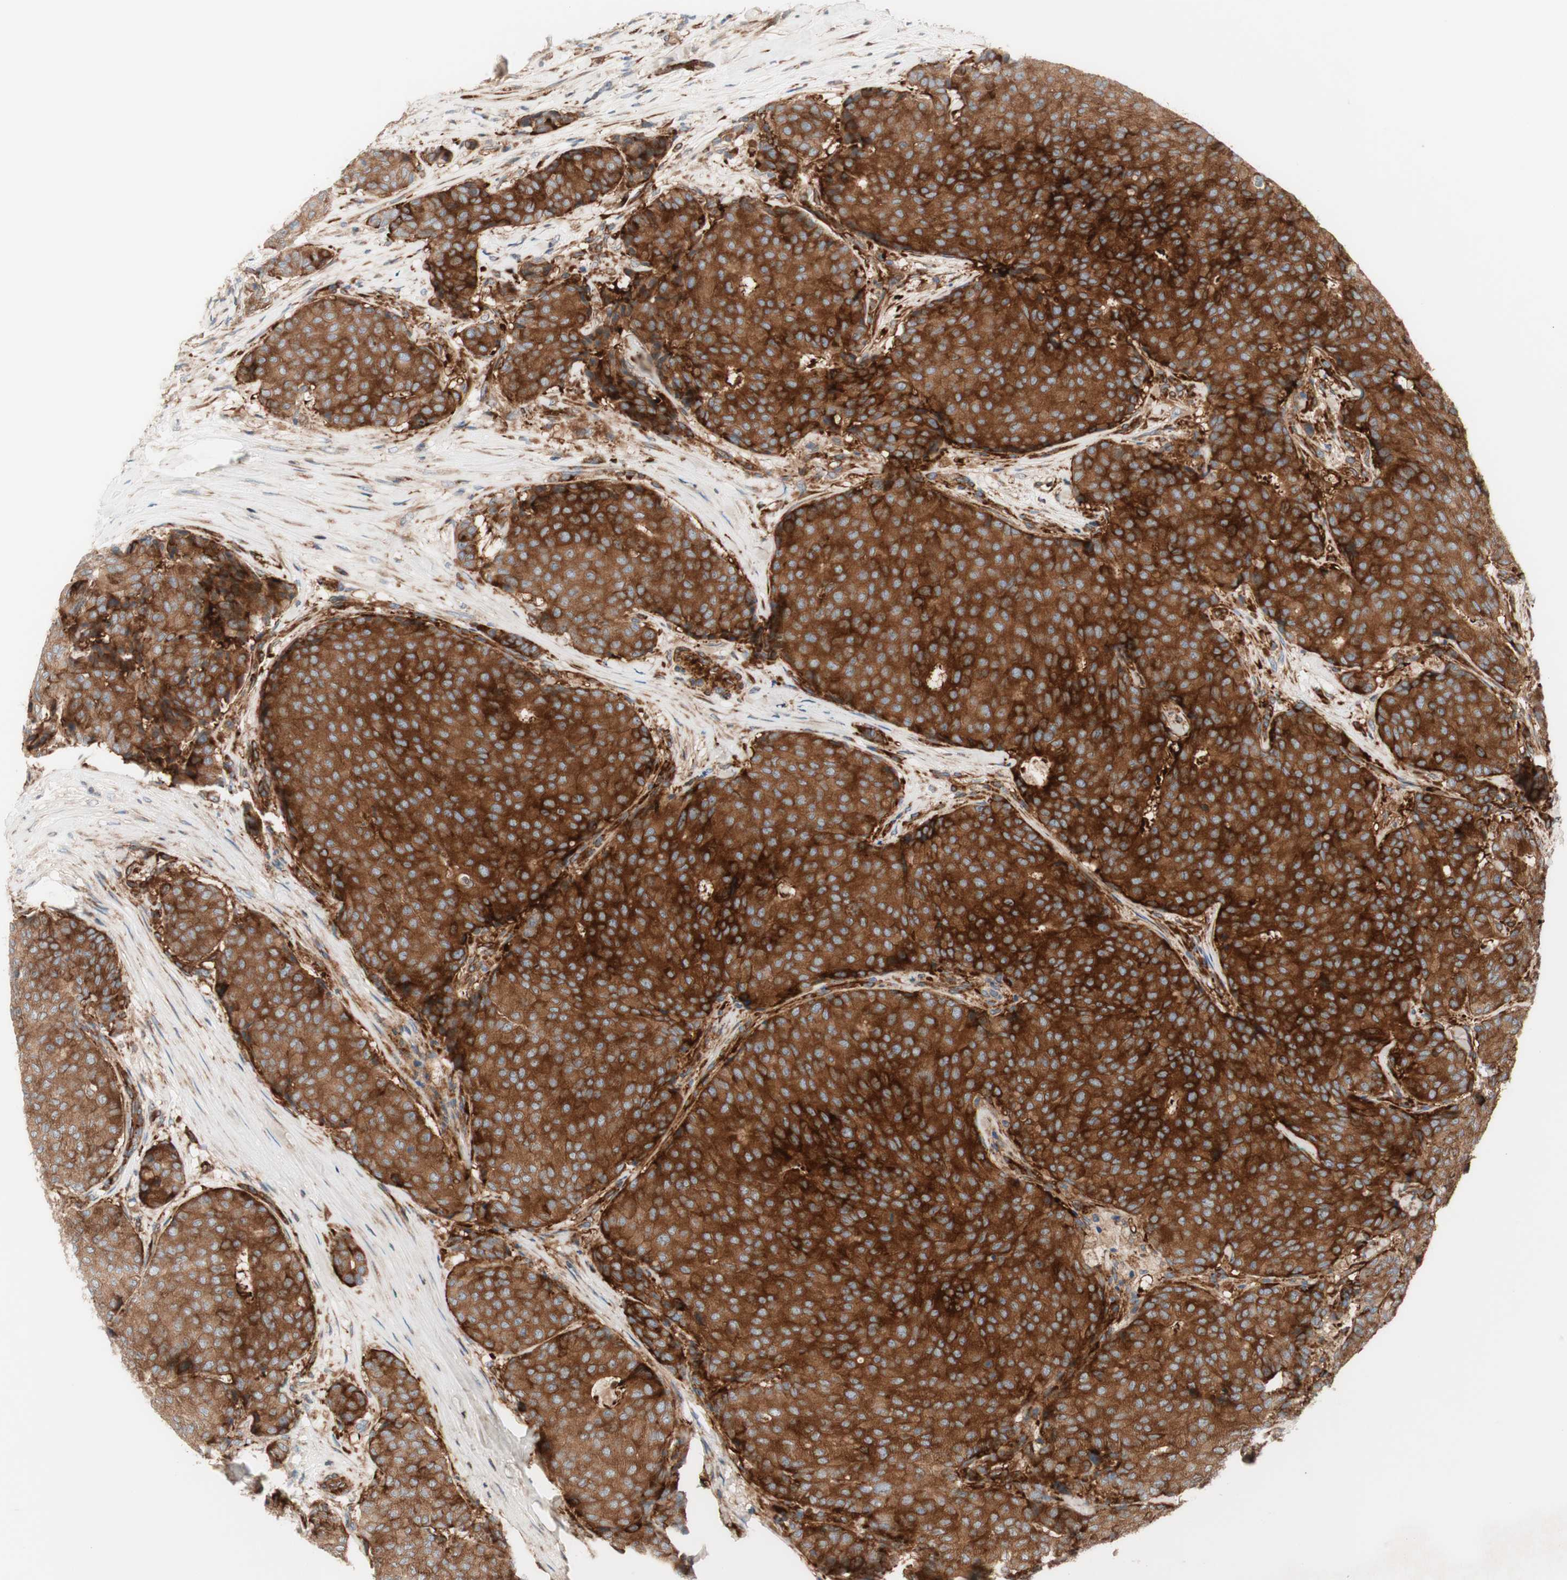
{"staining": {"intensity": "moderate", "quantity": ">75%", "location": "cytoplasmic/membranous"}, "tissue": "breast cancer", "cell_type": "Tumor cells", "image_type": "cancer", "snomed": [{"axis": "morphology", "description": "Duct carcinoma"}, {"axis": "topography", "description": "Breast"}], "caption": "There is medium levels of moderate cytoplasmic/membranous expression in tumor cells of breast cancer (invasive ductal carcinoma), as demonstrated by immunohistochemical staining (brown color).", "gene": "CCN4", "patient": {"sex": "female", "age": 75}}